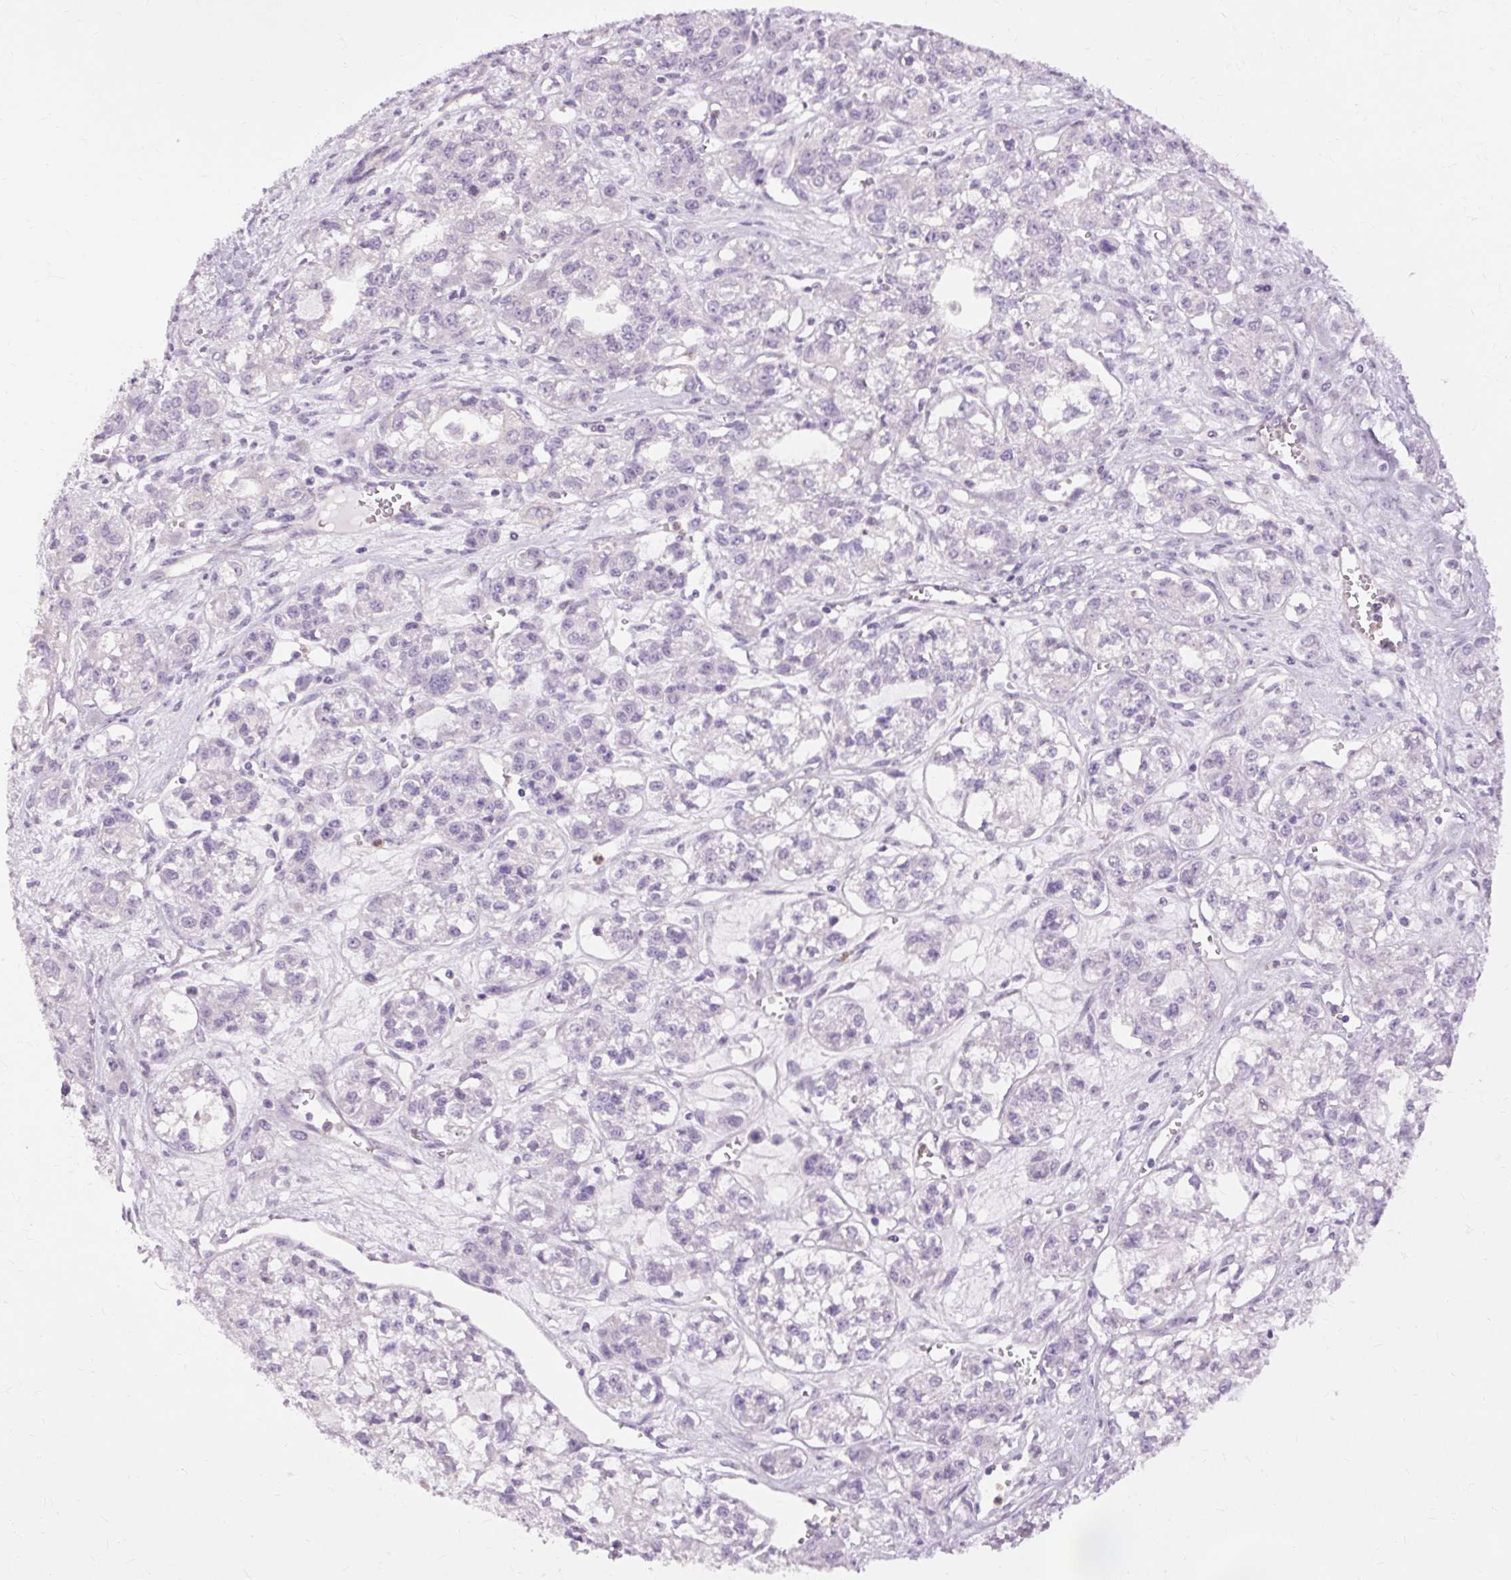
{"staining": {"intensity": "negative", "quantity": "none", "location": "none"}, "tissue": "ovarian cancer", "cell_type": "Tumor cells", "image_type": "cancer", "snomed": [{"axis": "morphology", "description": "Carcinoma, endometroid"}, {"axis": "topography", "description": "Ovary"}], "caption": "Endometroid carcinoma (ovarian) was stained to show a protein in brown. There is no significant expression in tumor cells.", "gene": "TM6SF1", "patient": {"sex": "female", "age": 64}}